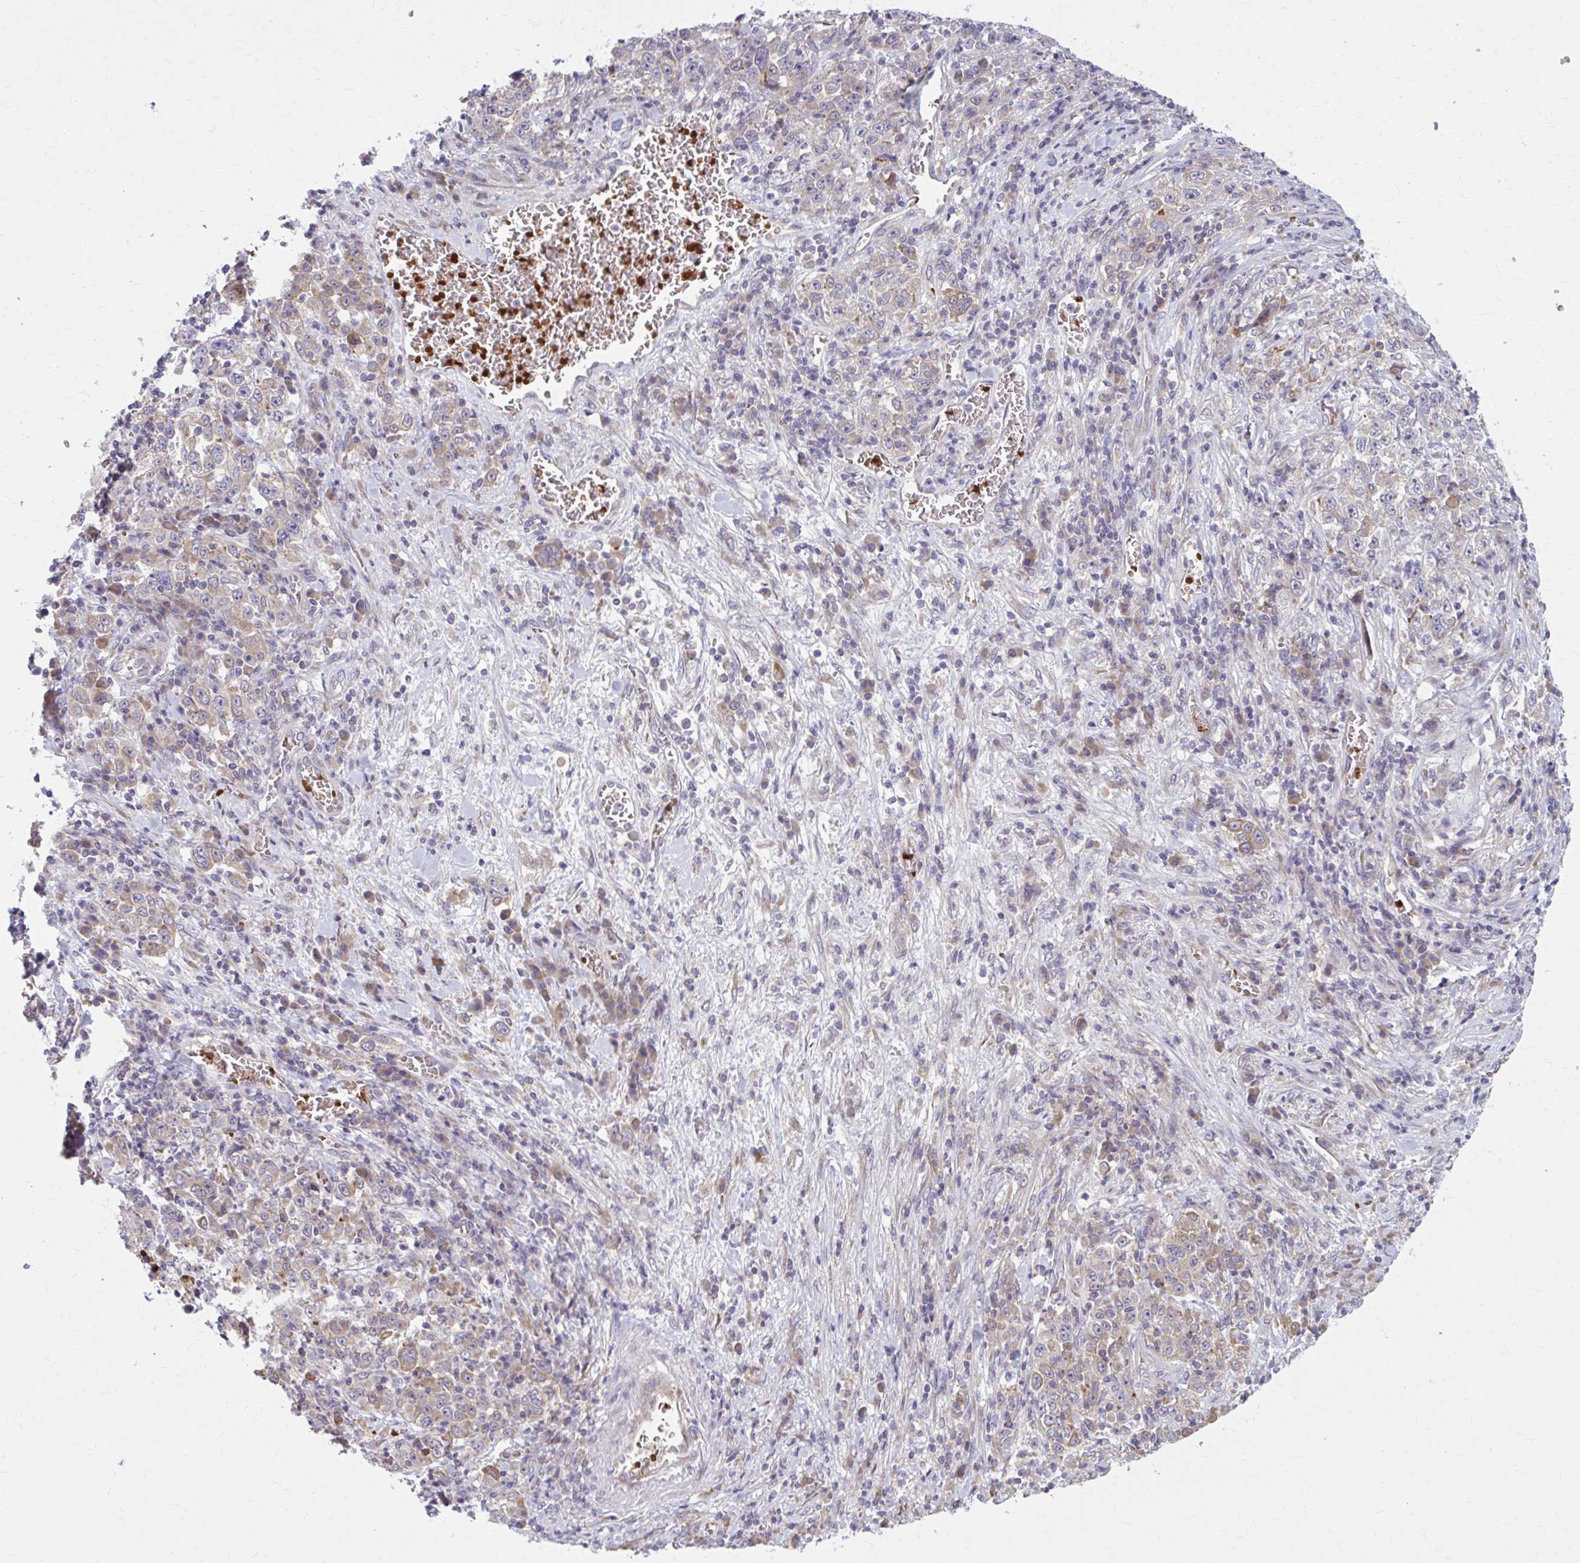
{"staining": {"intensity": "weak", "quantity": "25%-75%", "location": "cytoplasmic/membranous"}, "tissue": "stomach cancer", "cell_type": "Tumor cells", "image_type": "cancer", "snomed": [{"axis": "morphology", "description": "Normal tissue, NOS"}, {"axis": "morphology", "description": "Adenocarcinoma, NOS"}, {"axis": "topography", "description": "Stomach, upper"}, {"axis": "topography", "description": "Stomach"}], "caption": "Protein expression by immunohistochemistry (IHC) exhibits weak cytoplasmic/membranous staining in approximately 25%-75% of tumor cells in stomach cancer (adenocarcinoma).", "gene": "SNF8", "patient": {"sex": "male", "age": 59}}